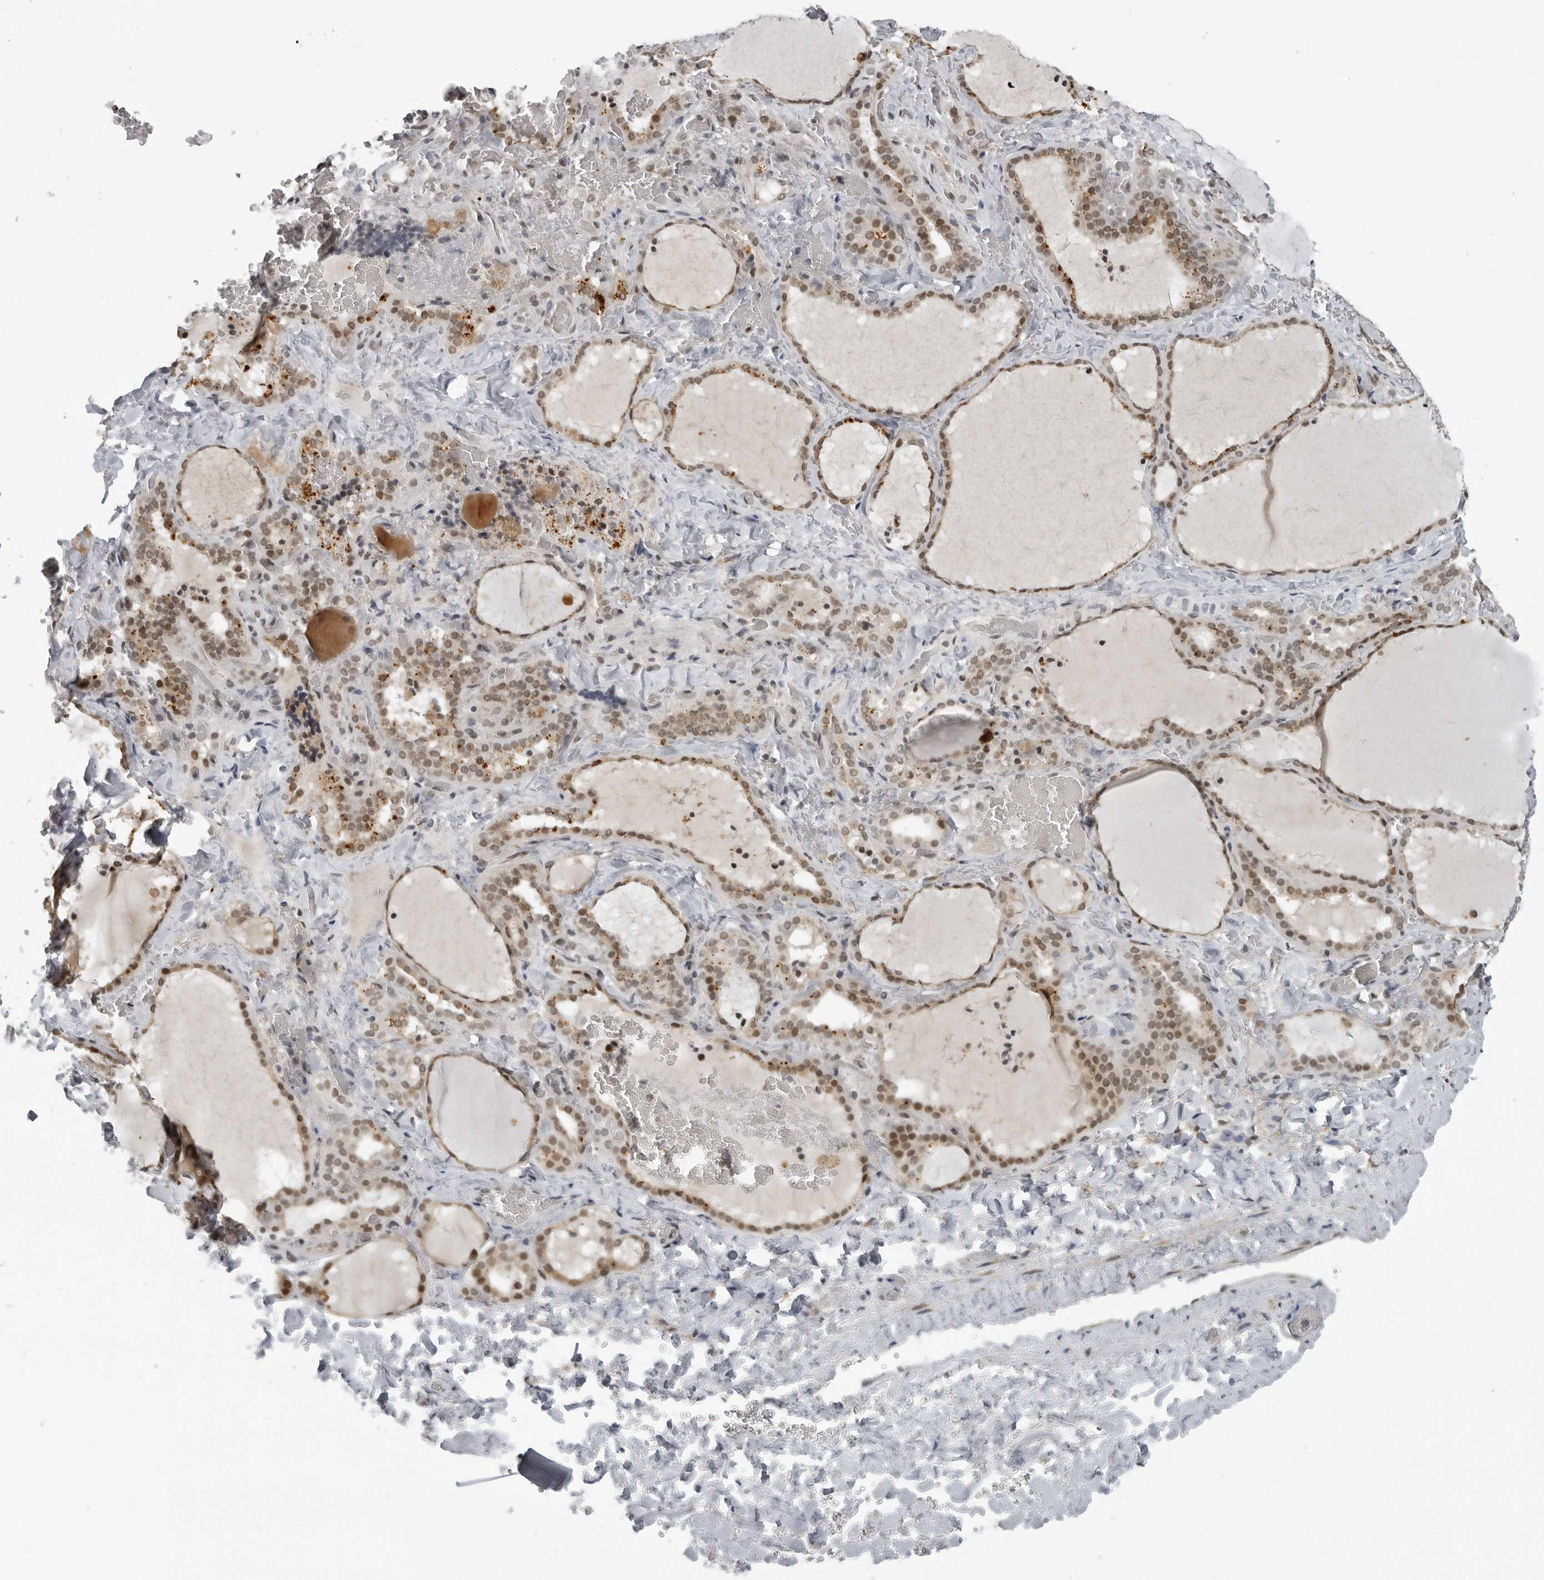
{"staining": {"intensity": "moderate", "quantity": ">75%", "location": "nuclear"}, "tissue": "thyroid gland", "cell_type": "Glandular cells", "image_type": "normal", "snomed": [{"axis": "morphology", "description": "Normal tissue, NOS"}, {"axis": "topography", "description": "Thyroid gland"}], "caption": "Immunohistochemistry (IHC) of unremarkable thyroid gland reveals medium levels of moderate nuclear positivity in about >75% of glandular cells.", "gene": "MAF", "patient": {"sex": "female", "age": 22}}